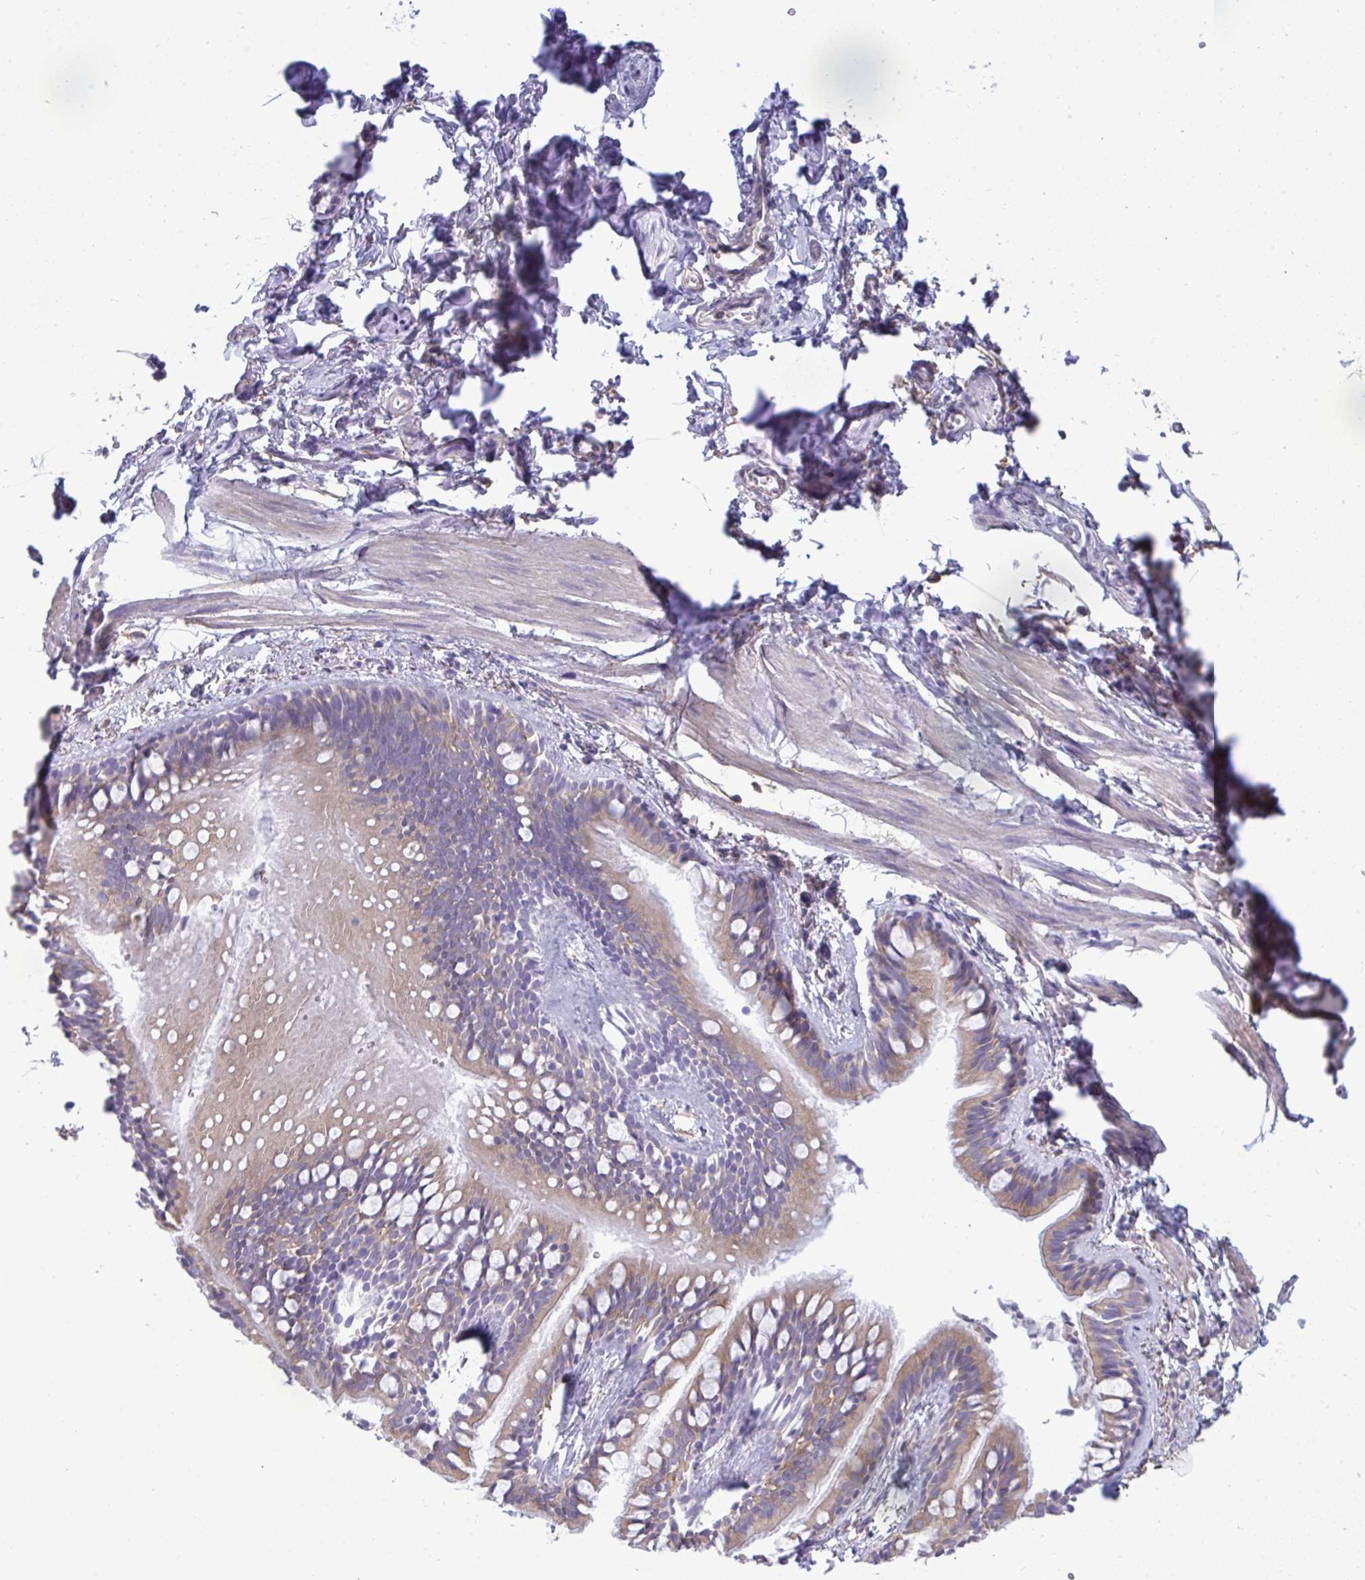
{"staining": {"intensity": "weak", "quantity": ">75%", "location": "cytoplasmic/membranous"}, "tissue": "bronchus", "cell_type": "Respiratory epithelial cells", "image_type": "normal", "snomed": [{"axis": "morphology", "description": "Normal tissue, NOS"}, {"axis": "topography", "description": "Bronchus"}], "caption": "Immunohistochemistry of normal human bronchus exhibits low levels of weak cytoplasmic/membranous expression in about >75% of respiratory epithelial cells.", "gene": "MYH10", "patient": {"sex": "female", "age": 59}}